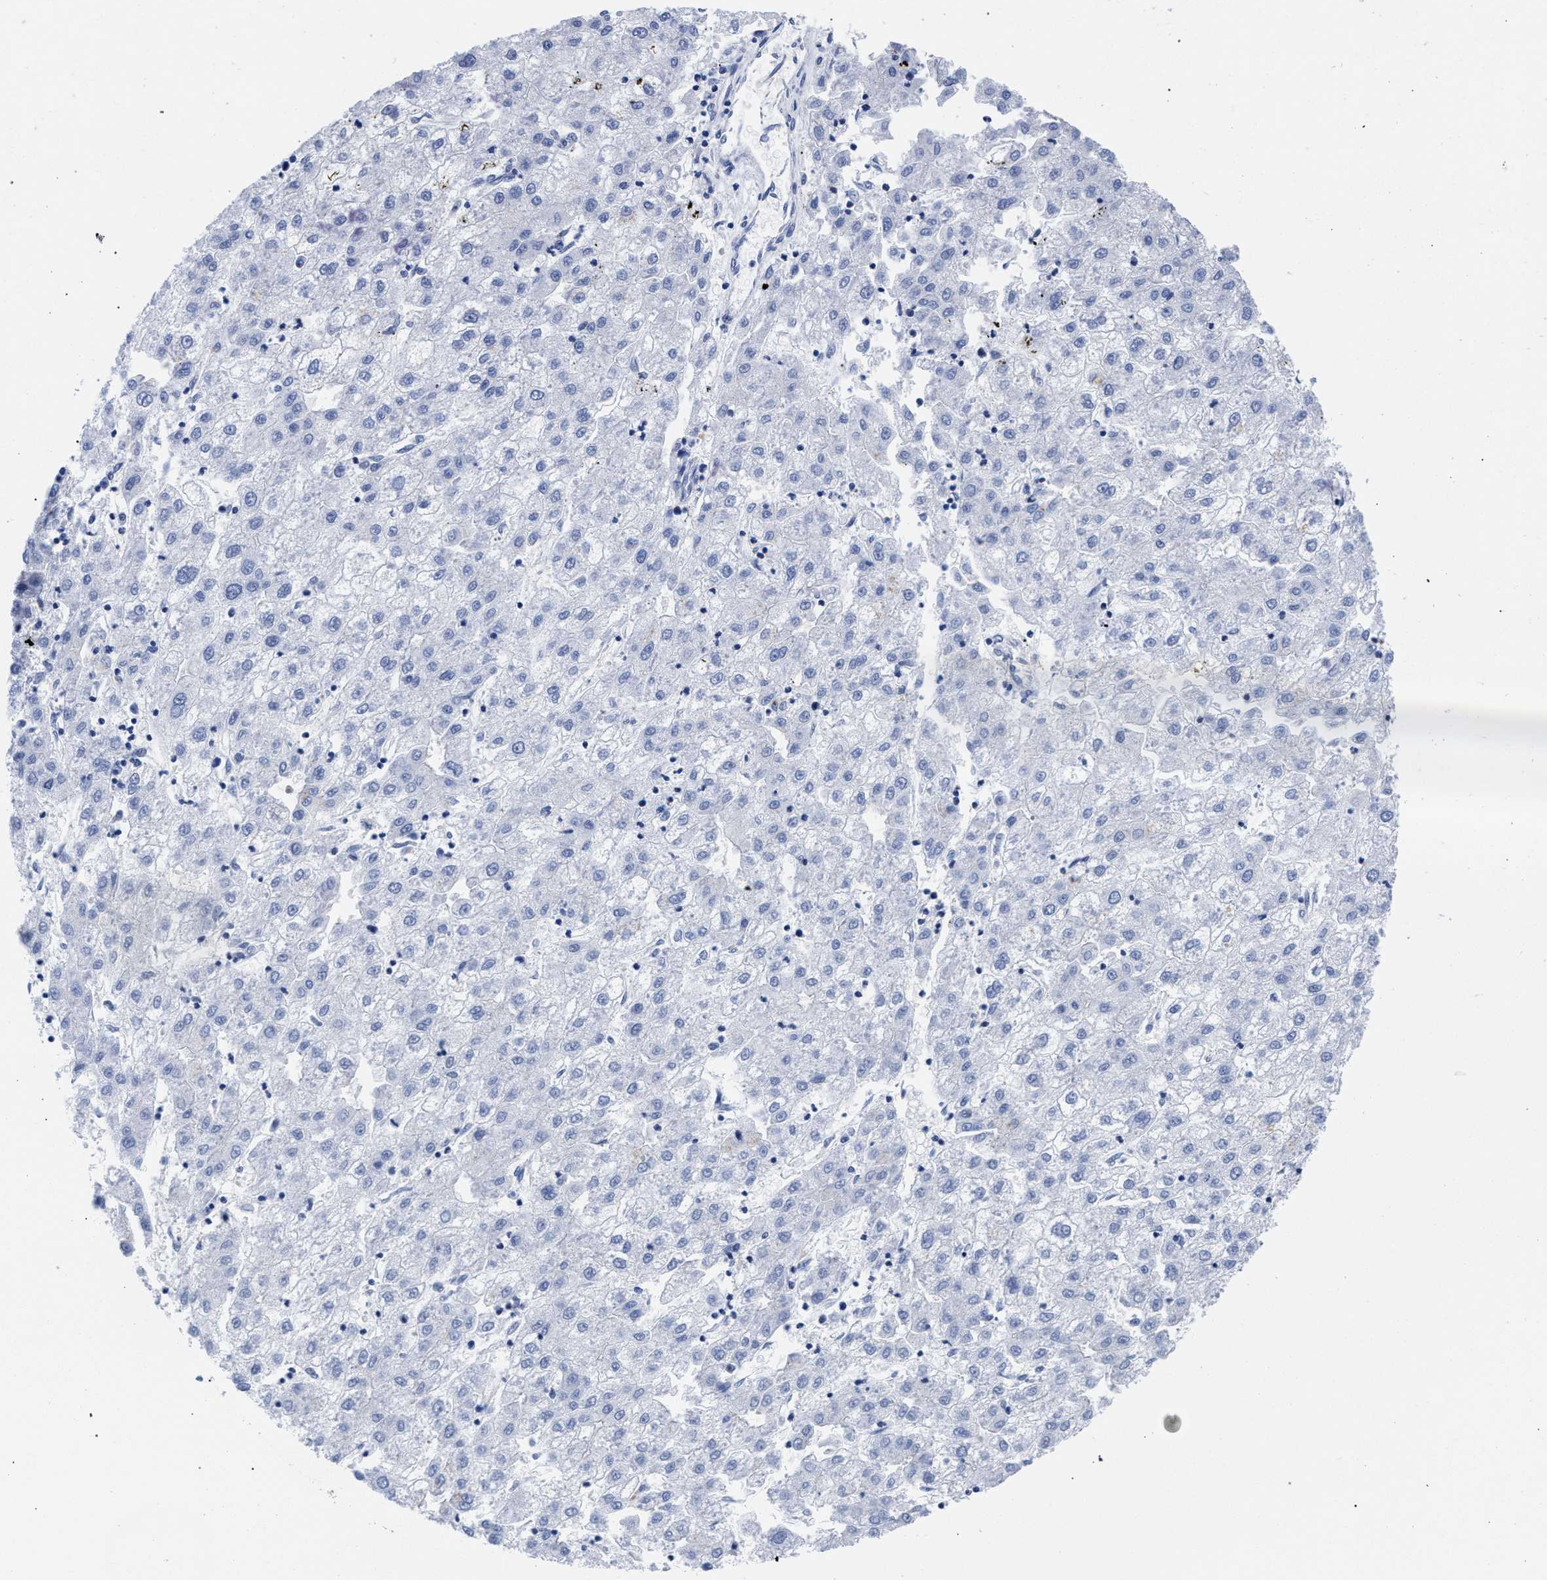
{"staining": {"intensity": "negative", "quantity": "none", "location": "none"}, "tissue": "liver cancer", "cell_type": "Tumor cells", "image_type": "cancer", "snomed": [{"axis": "morphology", "description": "Carcinoma, Hepatocellular, NOS"}, {"axis": "topography", "description": "Liver"}], "caption": "Liver cancer was stained to show a protein in brown. There is no significant positivity in tumor cells.", "gene": "GOLGA2", "patient": {"sex": "male", "age": 72}}